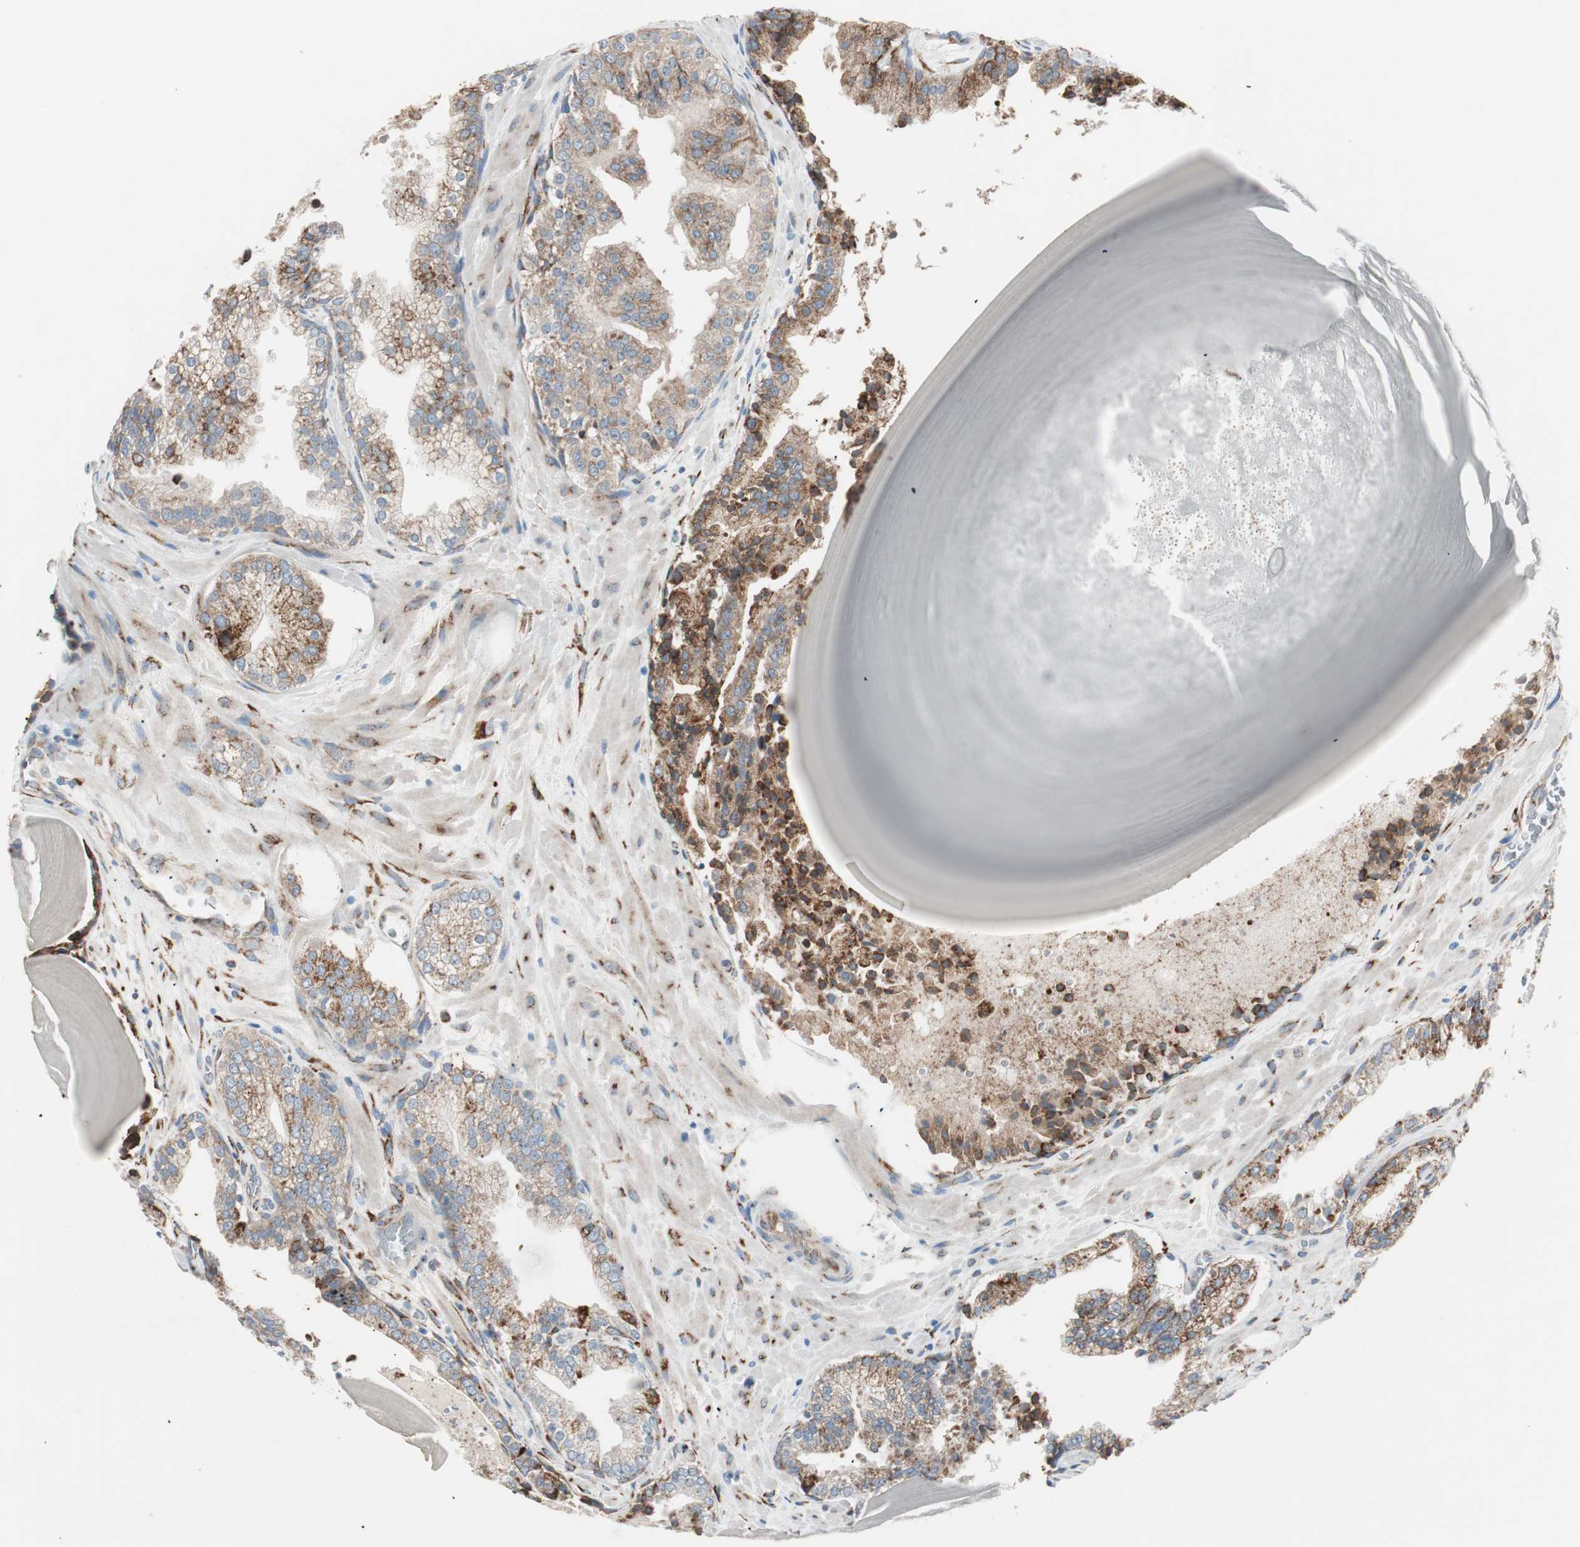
{"staining": {"intensity": "moderate", "quantity": ">75%", "location": "cytoplasmic/membranous"}, "tissue": "prostate cancer", "cell_type": "Tumor cells", "image_type": "cancer", "snomed": [{"axis": "morphology", "description": "Adenocarcinoma, High grade"}, {"axis": "topography", "description": "Prostate"}], "caption": "Immunohistochemistry staining of prostate cancer, which exhibits medium levels of moderate cytoplasmic/membranous staining in approximately >75% of tumor cells indicating moderate cytoplasmic/membranous protein positivity. The staining was performed using DAB (3,3'-diaminobenzidine) (brown) for protein detection and nuclei were counterstained in hematoxylin (blue).", "gene": "P4HTM", "patient": {"sex": "male", "age": 68}}